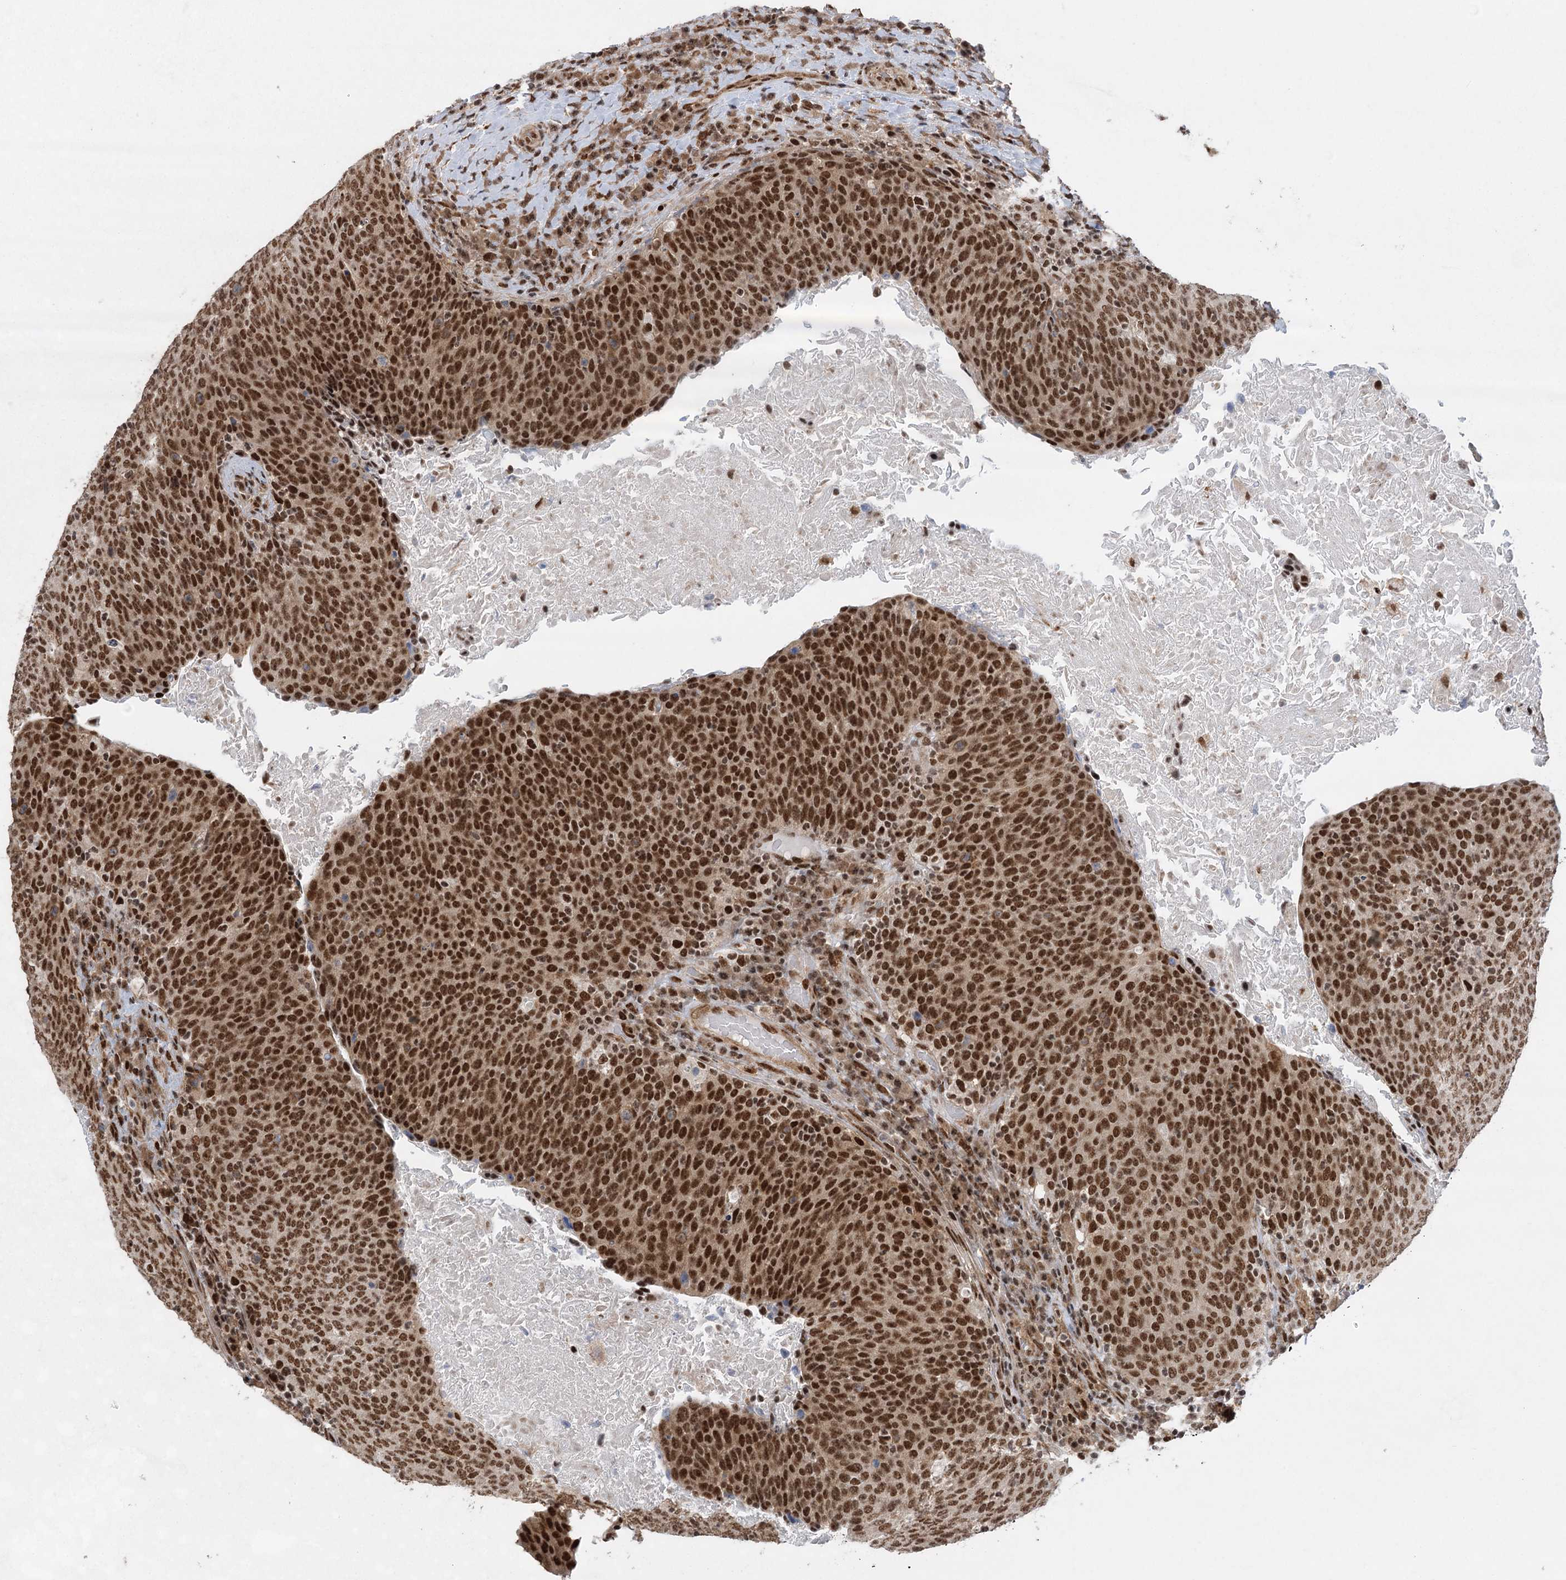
{"staining": {"intensity": "strong", "quantity": ">75%", "location": "nuclear"}, "tissue": "head and neck cancer", "cell_type": "Tumor cells", "image_type": "cancer", "snomed": [{"axis": "morphology", "description": "Squamous cell carcinoma, NOS"}, {"axis": "morphology", "description": "Squamous cell carcinoma, metastatic, NOS"}, {"axis": "topography", "description": "Lymph node"}, {"axis": "topography", "description": "Head-Neck"}], "caption": "Protein expression analysis of head and neck cancer demonstrates strong nuclear expression in about >75% of tumor cells.", "gene": "ZCCHC8", "patient": {"sex": "male", "age": 62}}